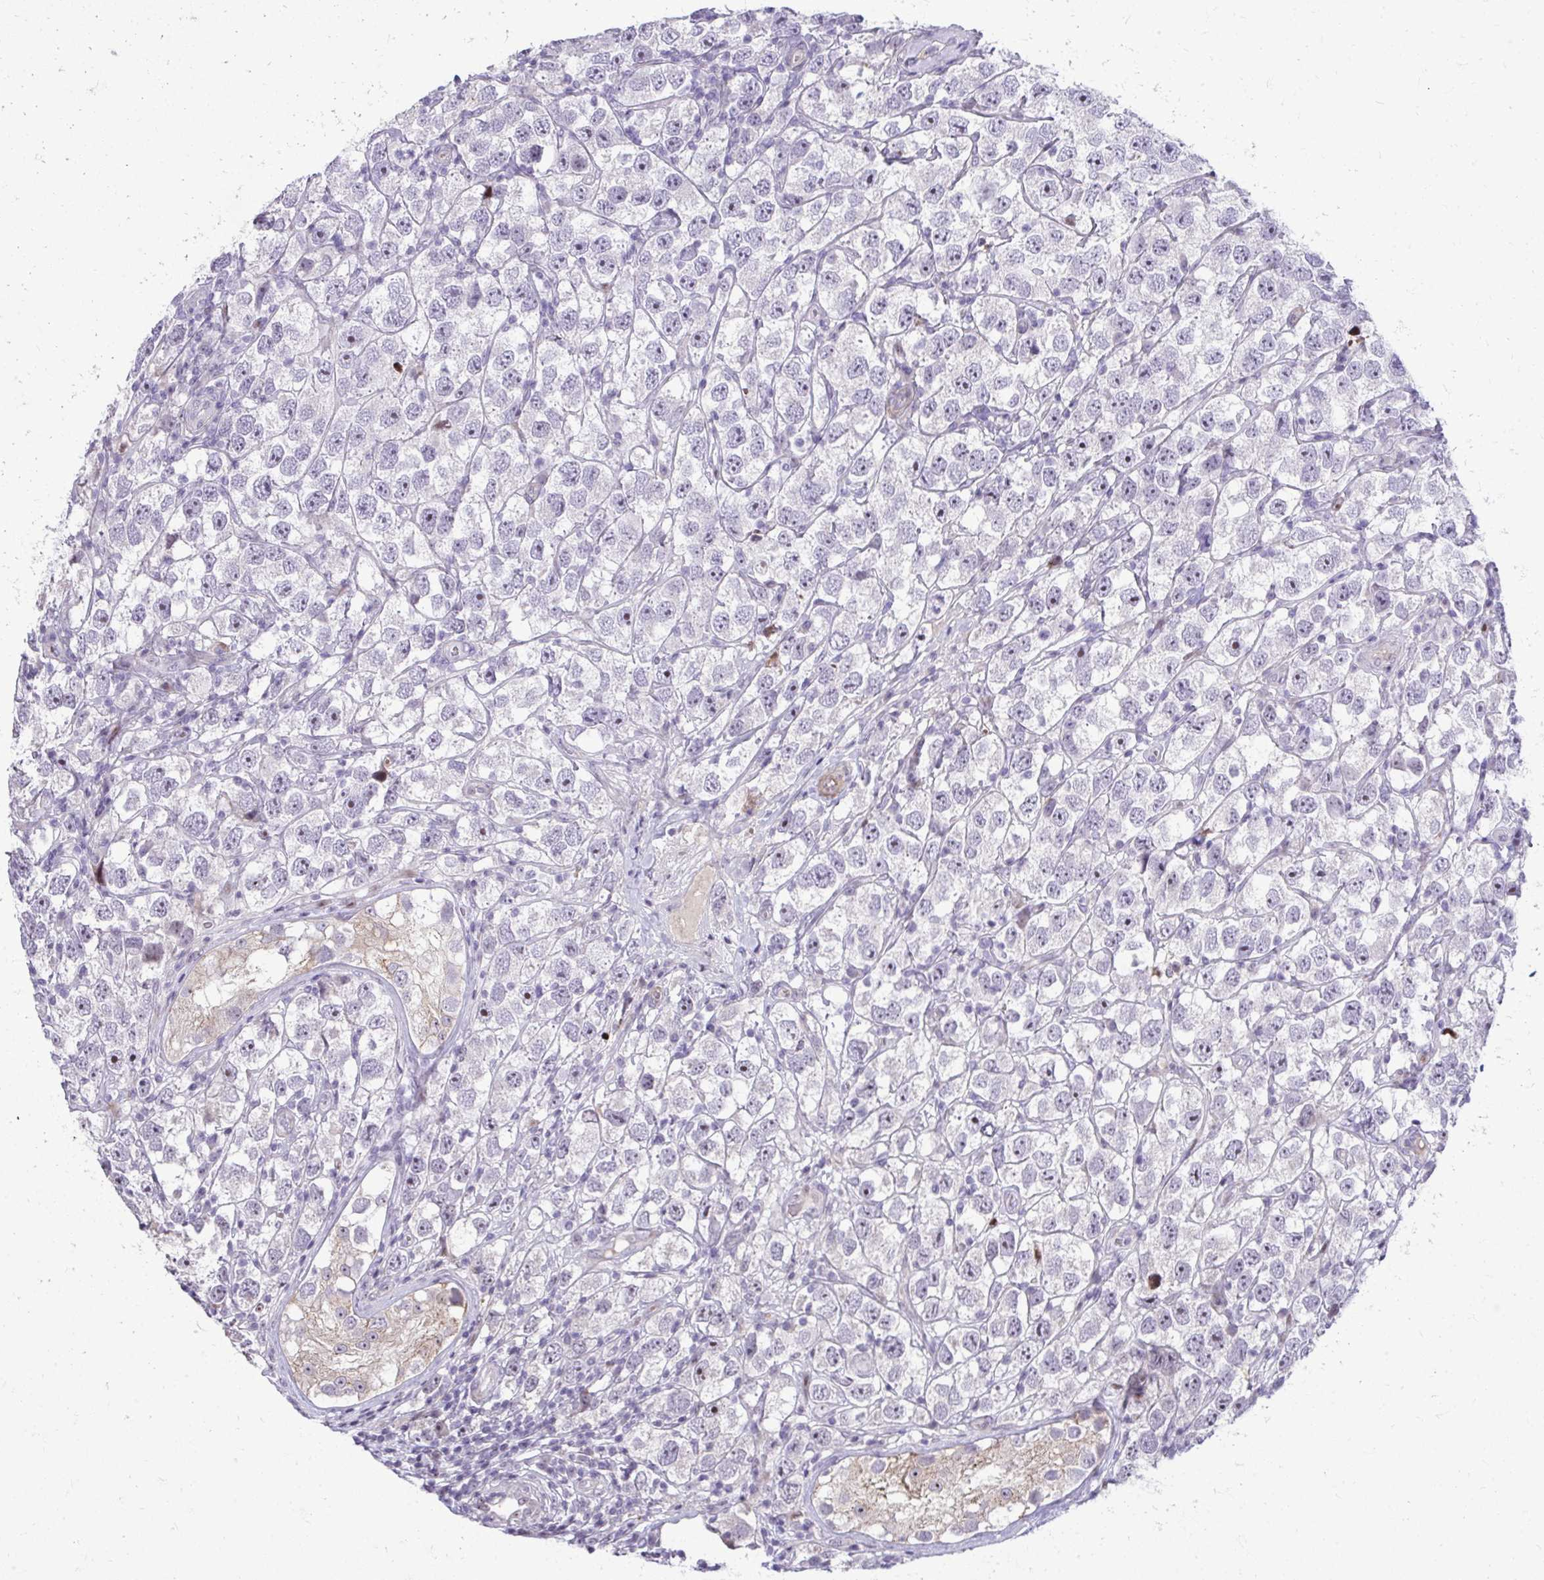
{"staining": {"intensity": "negative", "quantity": "none", "location": "none"}, "tissue": "testis cancer", "cell_type": "Tumor cells", "image_type": "cancer", "snomed": [{"axis": "morphology", "description": "Seminoma, NOS"}, {"axis": "topography", "description": "Testis"}], "caption": "Seminoma (testis) was stained to show a protein in brown. There is no significant expression in tumor cells.", "gene": "DLX4", "patient": {"sex": "male", "age": 26}}